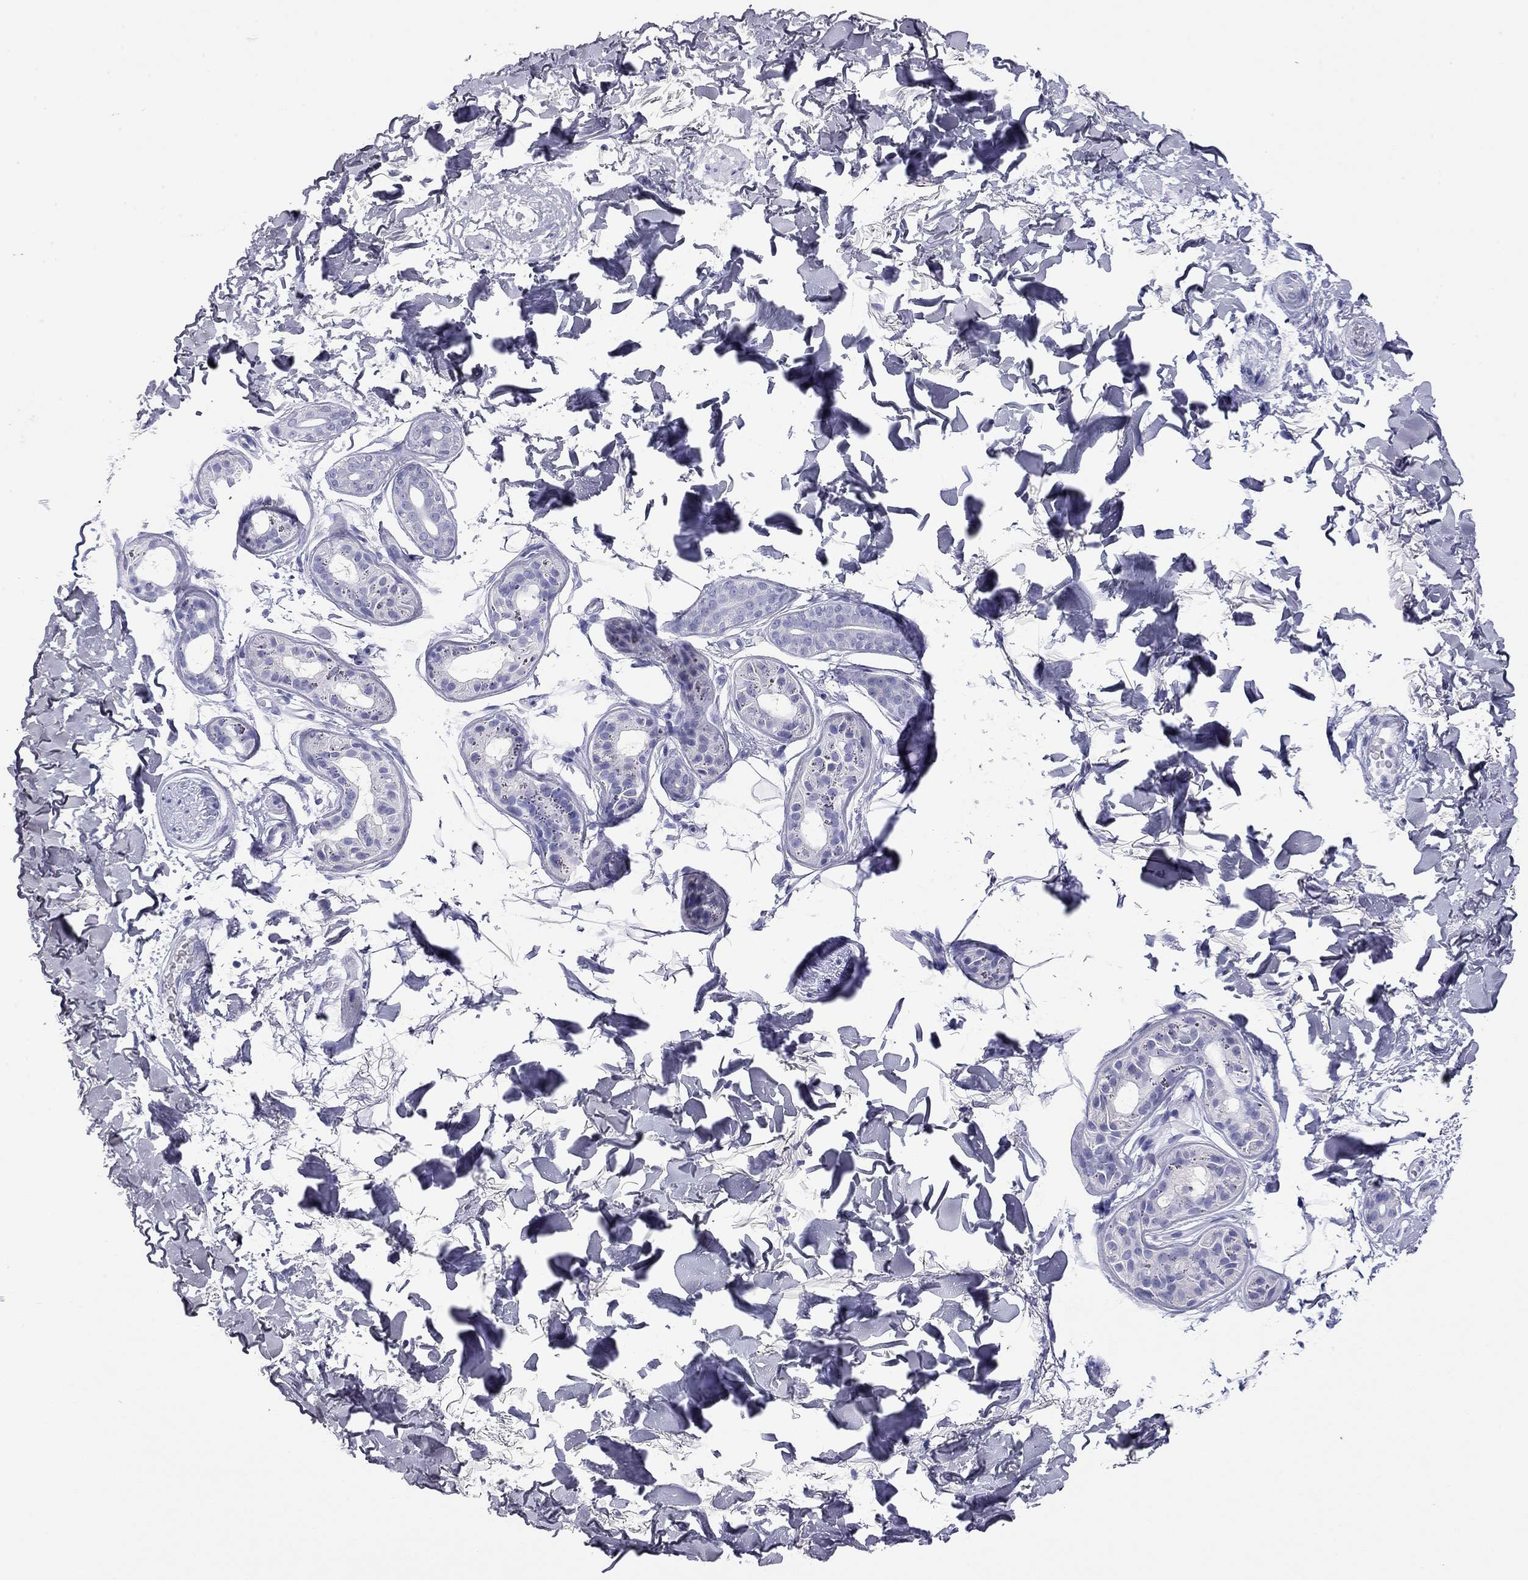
{"staining": {"intensity": "negative", "quantity": "none", "location": "none"}, "tissue": "skin cancer", "cell_type": "Tumor cells", "image_type": "cancer", "snomed": [{"axis": "morphology", "description": "Normal tissue, NOS"}, {"axis": "morphology", "description": "Basal cell carcinoma"}, {"axis": "topography", "description": "Skin"}], "caption": "This is an immunohistochemistry (IHC) photomicrograph of human skin cancer (basal cell carcinoma). There is no positivity in tumor cells.", "gene": "ODF4", "patient": {"sex": "male", "age": 84}}